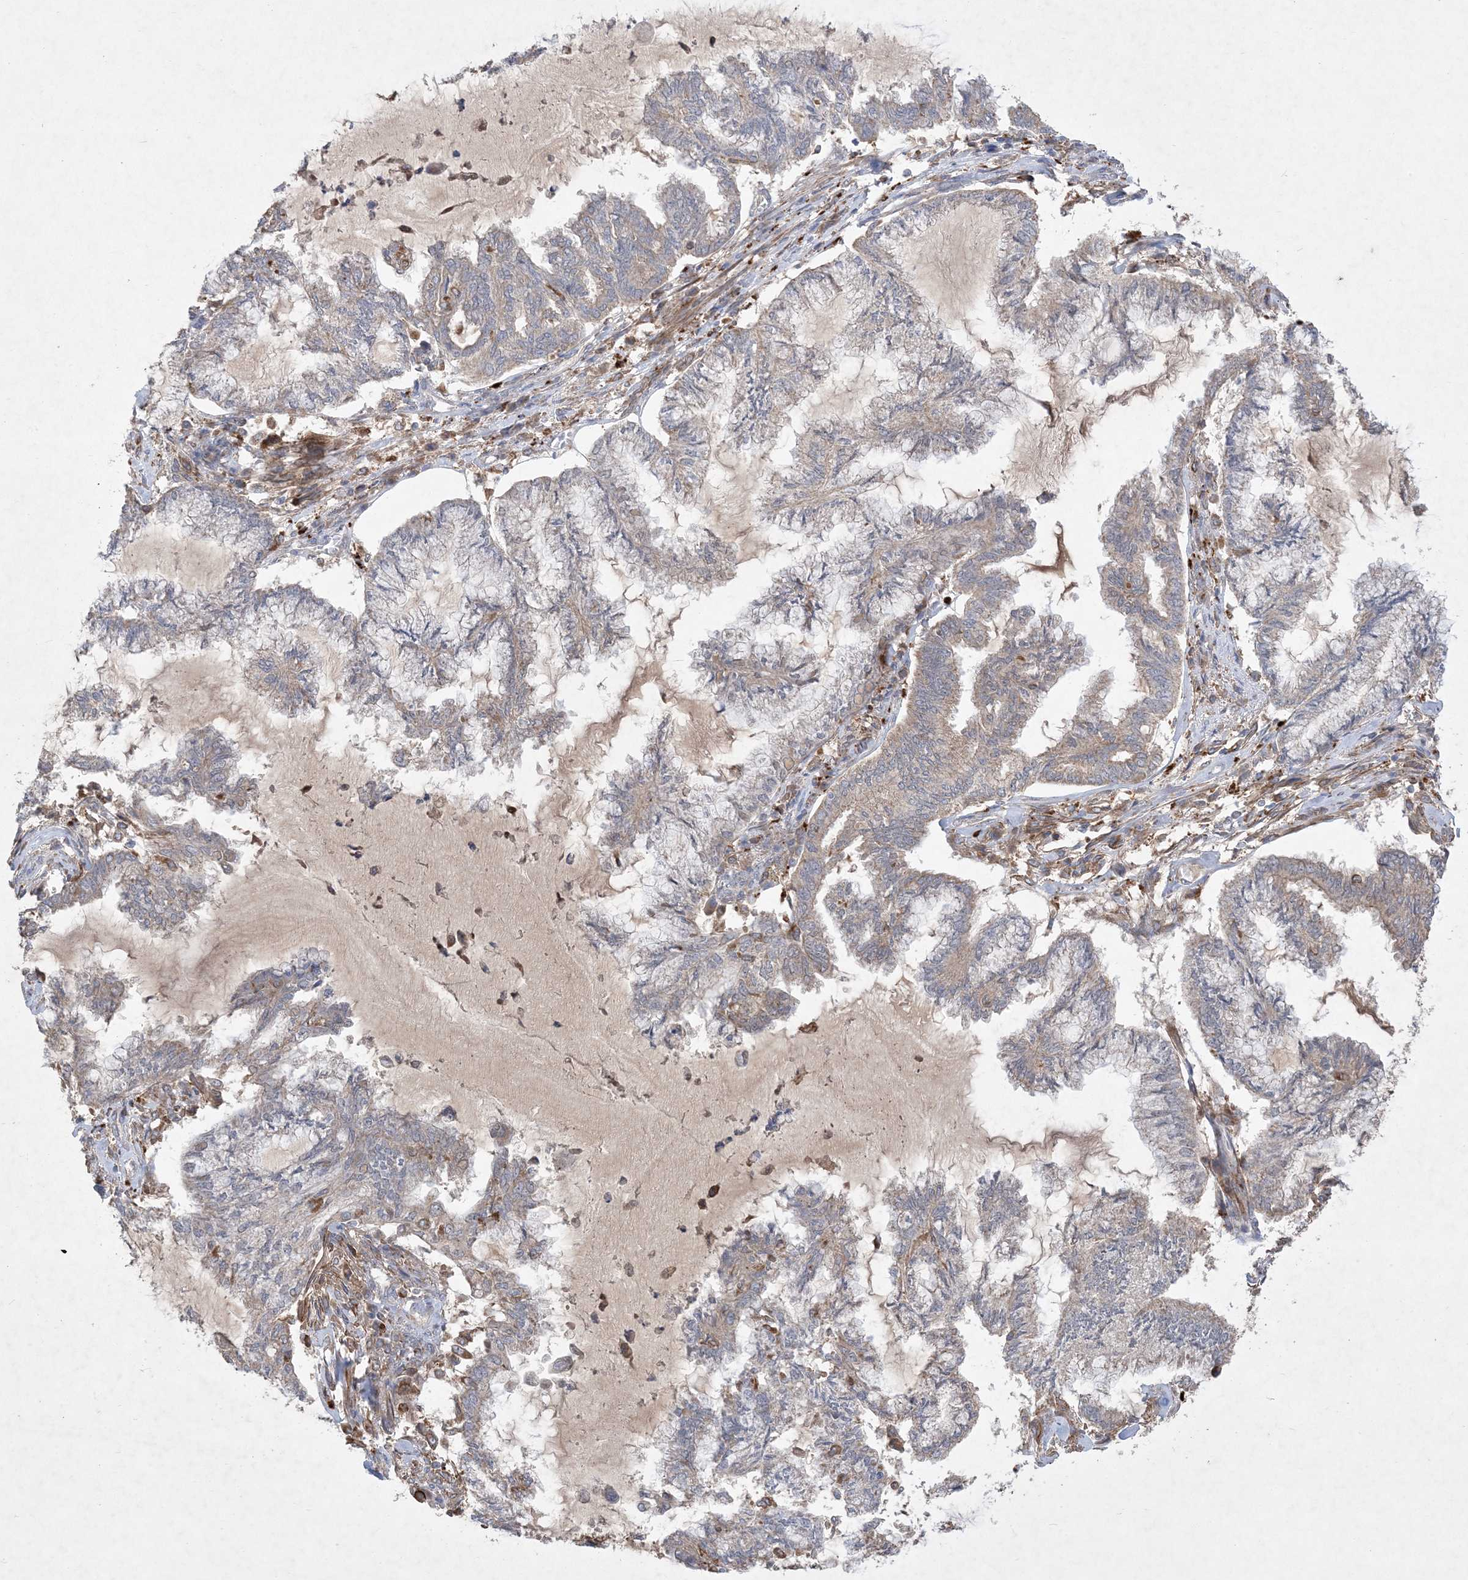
{"staining": {"intensity": "weak", "quantity": "25%-75%", "location": "cytoplasmic/membranous"}, "tissue": "endometrial cancer", "cell_type": "Tumor cells", "image_type": "cancer", "snomed": [{"axis": "morphology", "description": "Adenocarcinoma, NOS"}, {"axis": "topography", "description": "Endometrium"}], "caption": "Endometrial cancer (adenocarcinoma) stained with immunohistochemistry (IHC) reveals weak cytoplasmic/membranous positivity in about 25%-75% of tumor cells.", "gene": "MASP2", "patient": {"sex": "female", "age": 86}}